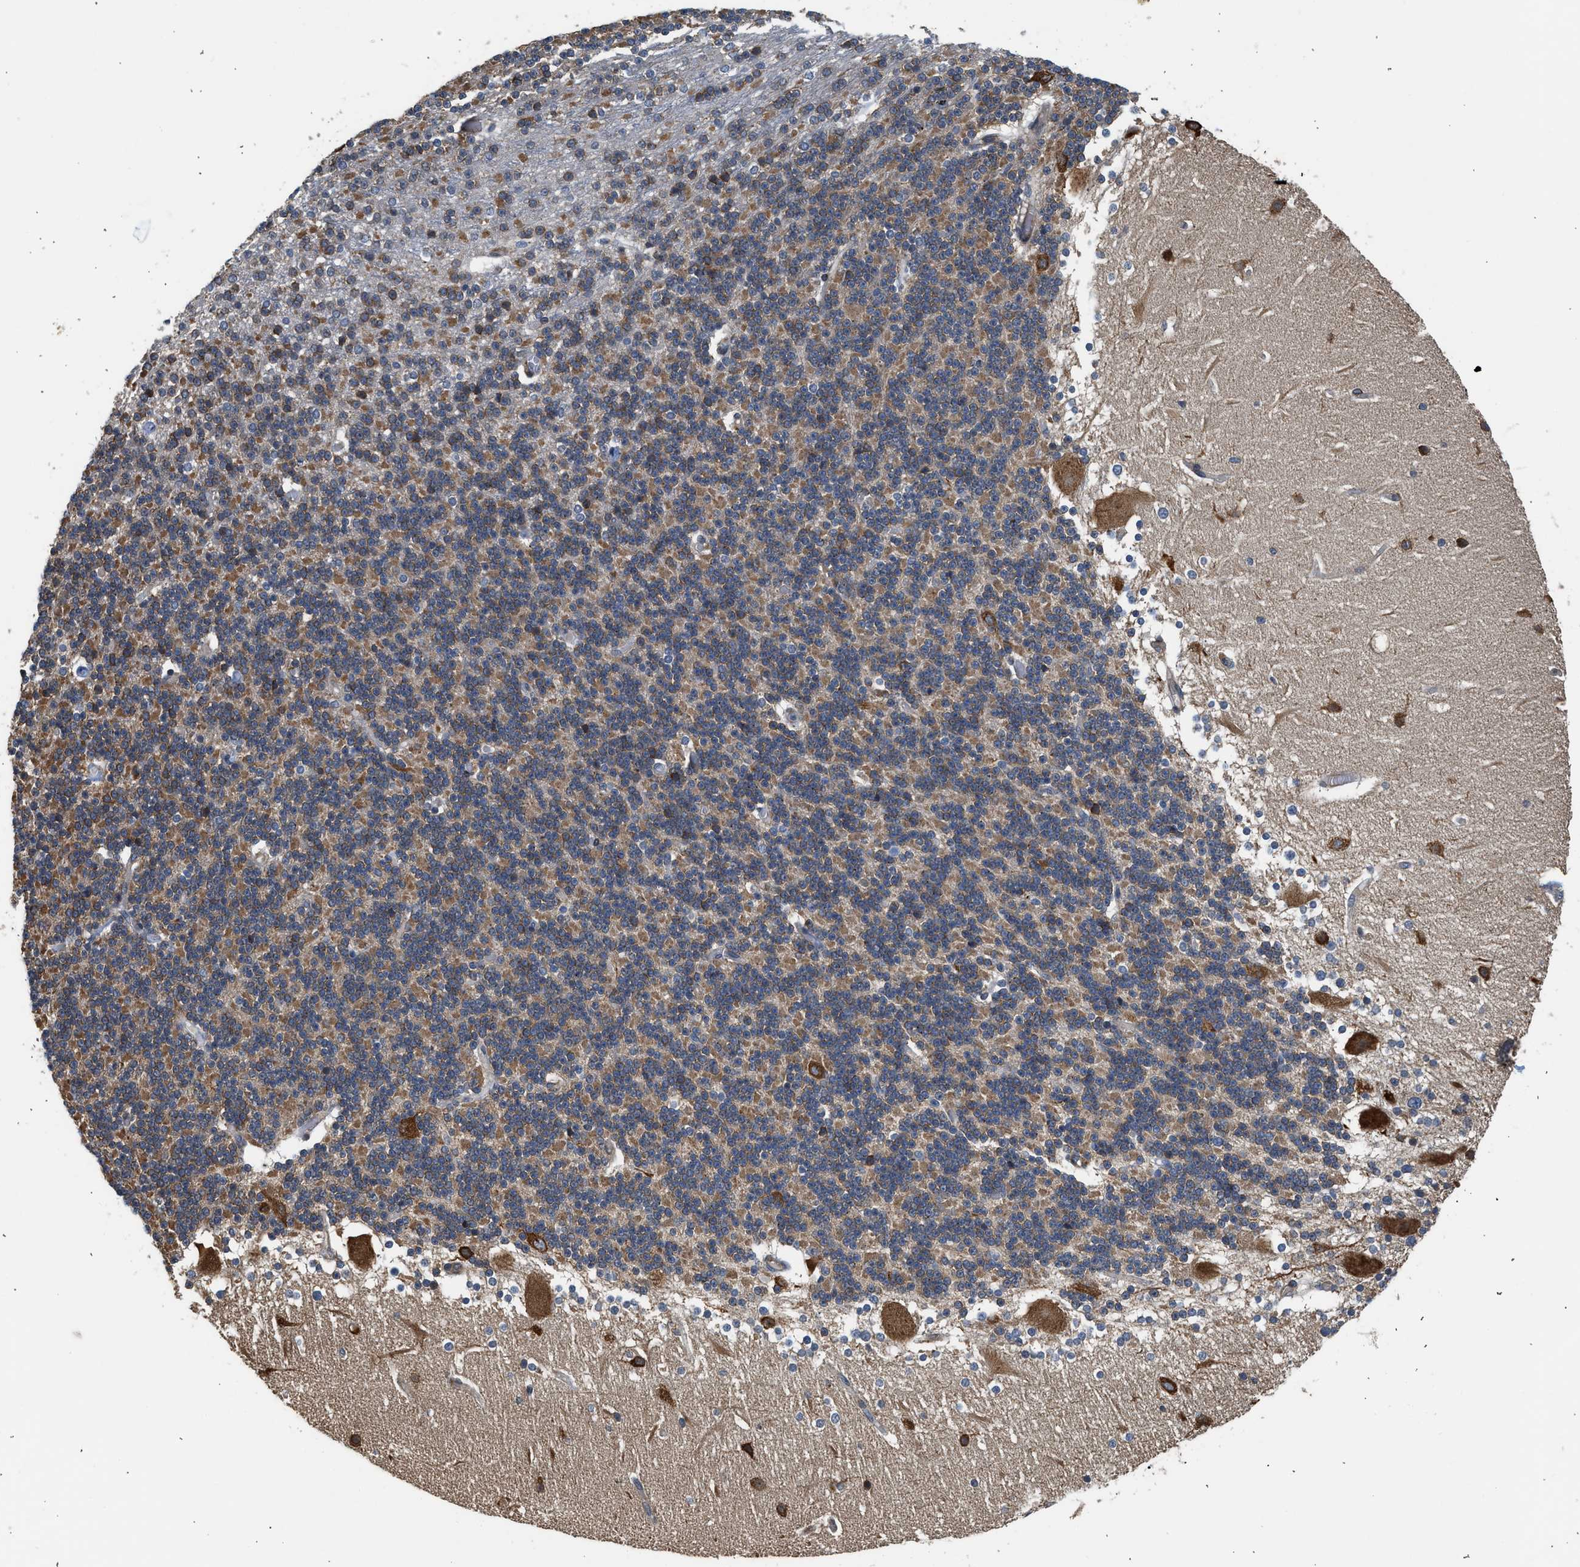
{"staining": {"intensity": "moderate", "quantity": ">75%", "location": "cytoplasmic/membranous"}, "tissue": "cerebellum", "cell_type": "Cells in granular layer", "image_type": "normal", "snomed": [{"axis": "morphology", "description": "Normal tissue, NOS"}, {"axis": "topography", "description": "Cerebellum"}], "caption": "High-power microscopy captured an IHC histopathology image of unremarkable cerebellum, revealing moderate cytoplasmic/membranous expression in approximately >75% of cells in granular layer.", "gene": "POLG2", "patient": {"sex": "female", "age": 19}}